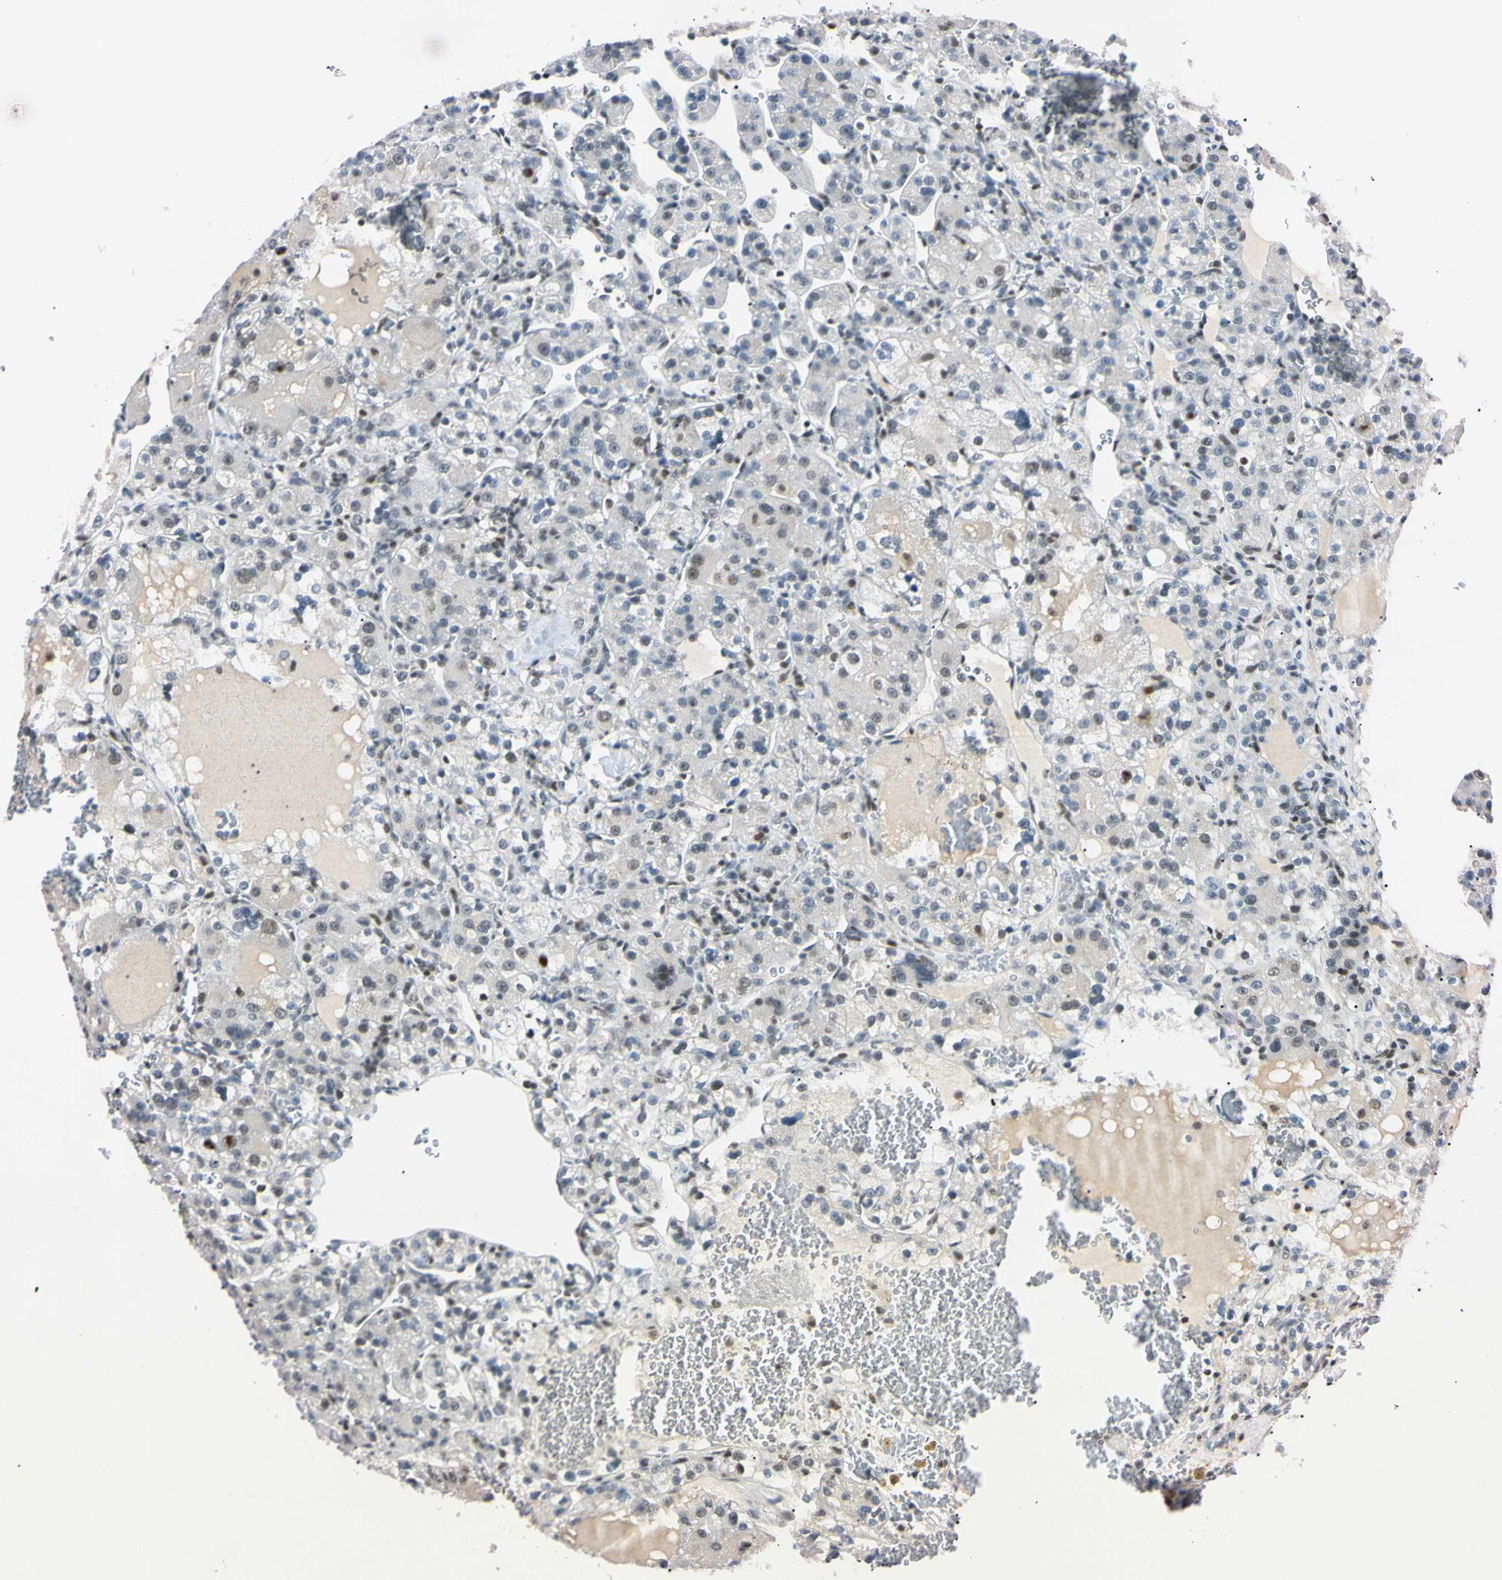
{"staining": {"intensity": "weak", "quantity": "<25%", "location": "nuclear"}, "tissue": "renal cancer", "cell_type": "Tumor cells", "image_type": "cancer", "snomed": [{"axis": "morphology", "description": "Normal tissue, NOS"}, {"axis": "morphology", "description": "Adenocarcinoma, NOS"}, {"axis": "topography", "description": "Kidney"}], "caption": "There is no significant expression in tumor cells of adenocarcinoma (renal).", "gene": "C1orf174", "patient": {"sex": "male", "age": 61}}